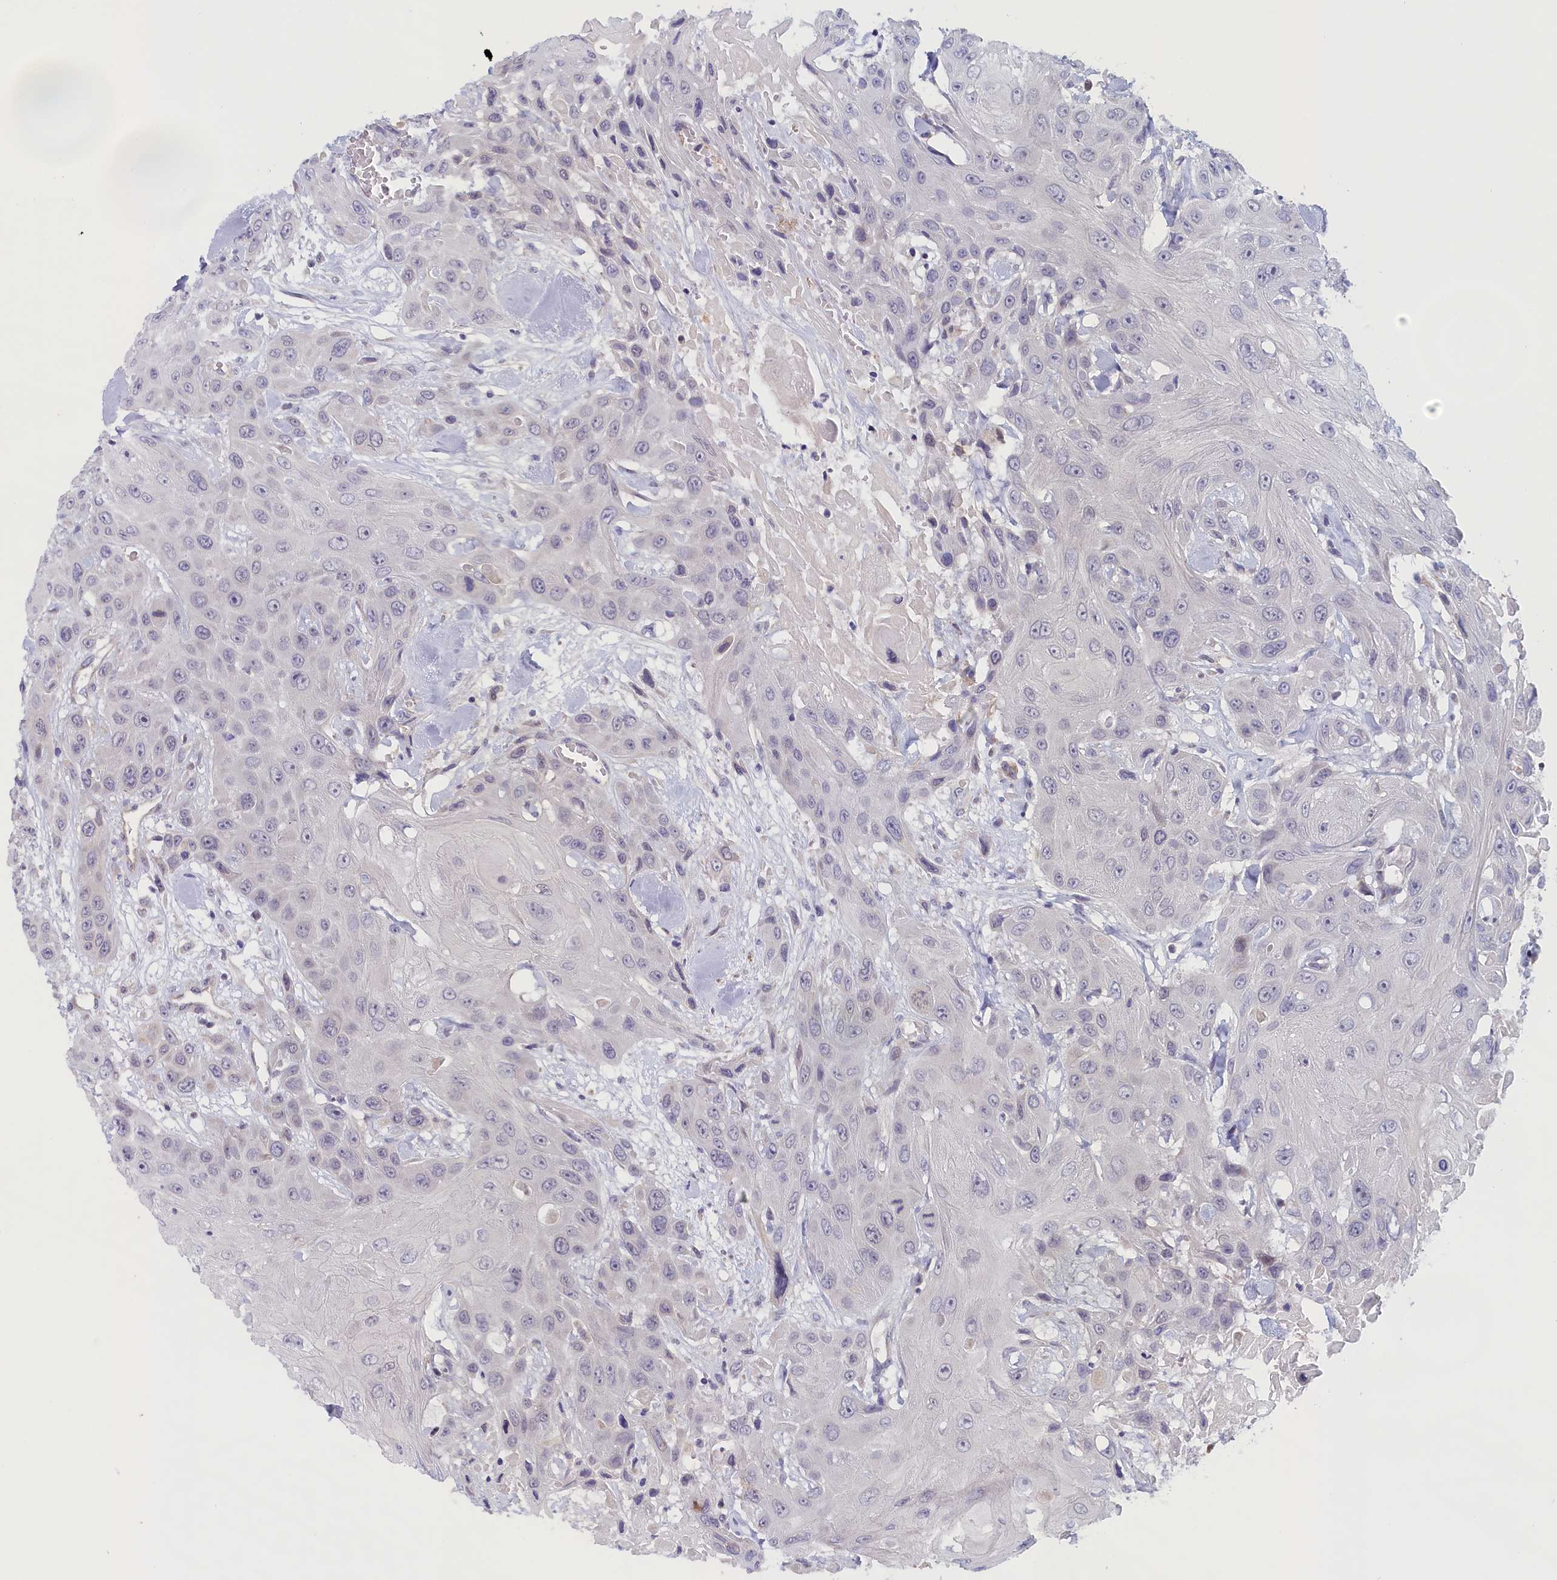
{"staining": {"intensity": "negative", "quantity": "none", "location": "none"}, "tissue": "head and neck cancer", "cell_type": "Tumor cells", "image_type": "cancer", "snomed": [{"axis": "morphology", "description": "Squamous cell carcinoma, NOS"}, {"axis": "topography", "description": "Head-Neck"}], "caption": "Tumor cells are negative for brown protein staining in head and neck cancer. (Stains: DAB (3,3'-diaminobenzidine) IHC with hematoxylin counter stain, Microscopy: brightfield microscopy at high magnification).", "gene": "IGFALS", "patient": {"sex": "male", "age": 81}}